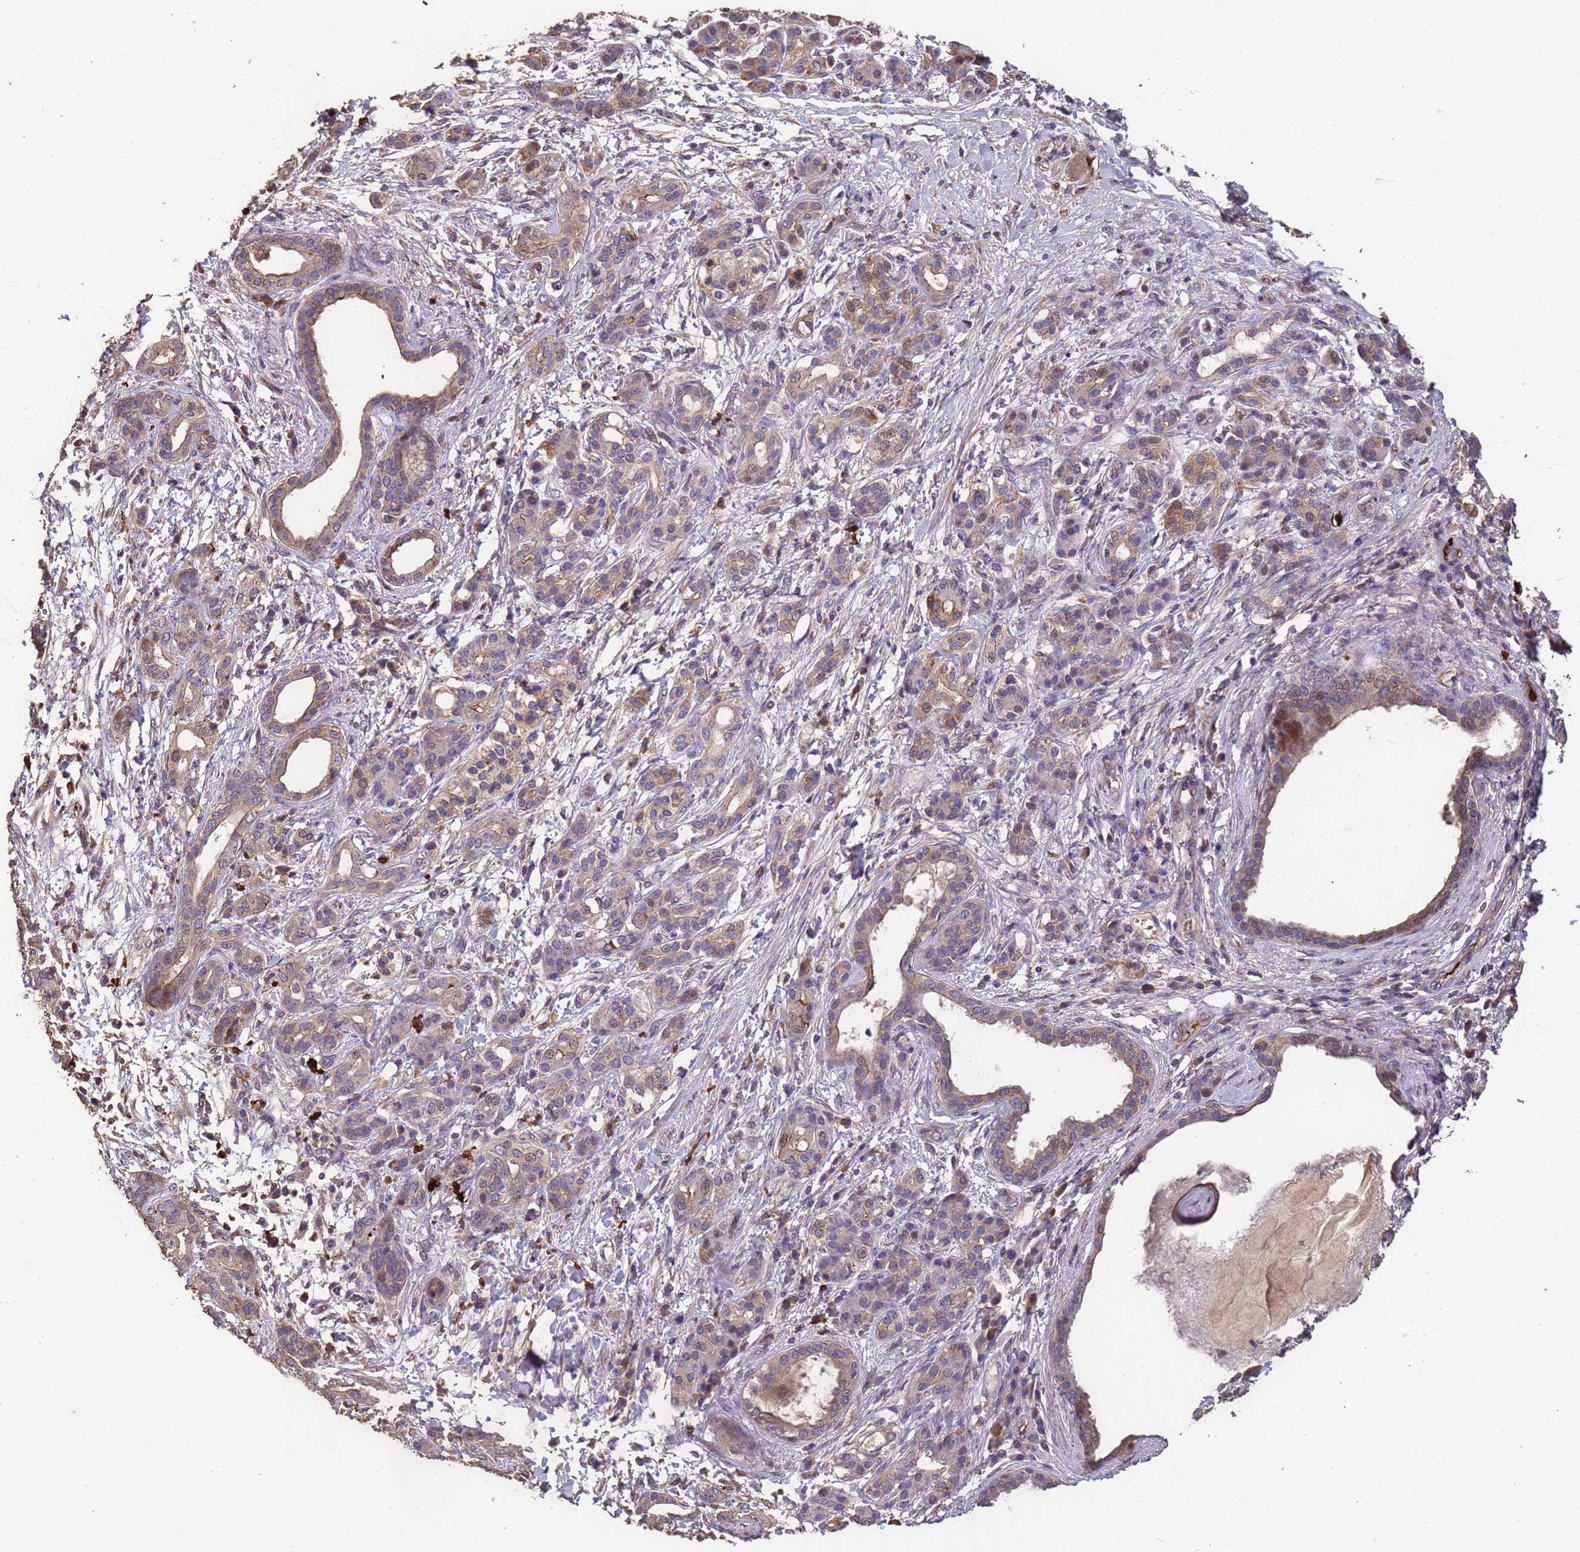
{"staining": {"intensity": "weak", "quantity": "25%-75%", "location": "cytoplasmic/membranous,nuclear"}, "tissue": "pancreatic cancer", "cell_type": "Tumor cells", "image_type": "cancer", "snomed": [{"axis": "morphology", "description": "Adenocarcinoma, NOS"}, {"axis": "topography", "description": "Pancreas"}], "caption": "A photomicrograph showing weak cytoplasmic/membranous and nuclear expression in approximately 25%-75% of tumor cells in adenocarcinoma (pancreatic), as visualized by brown immunohistochemical staining.", "gene": "CCDC184", "patient": {"sex": "female", "age": 55}}